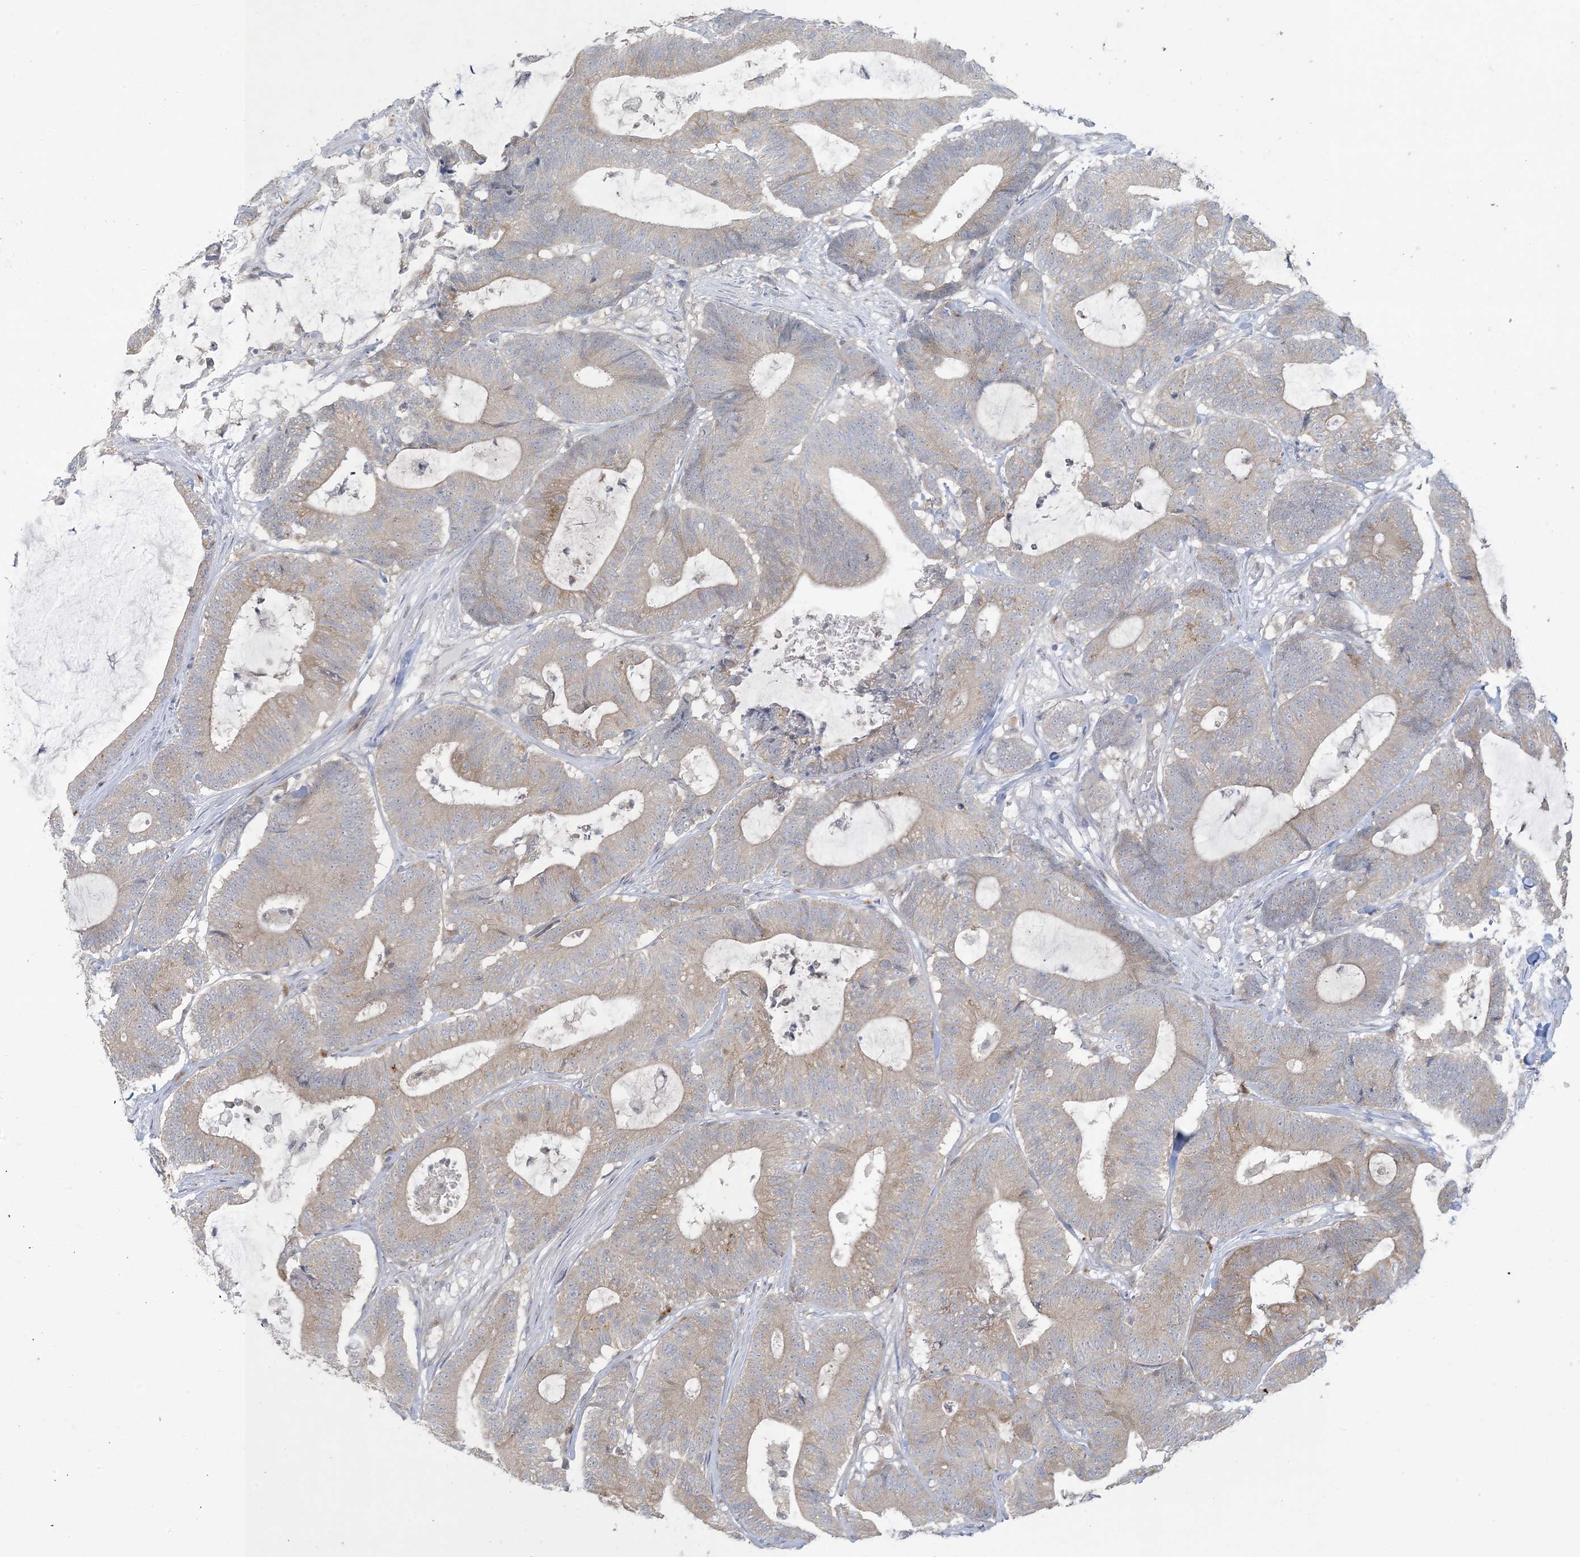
{"staining": {"intensity": "weak", "quantity": "<25%", "location": "cytoplasmic/membranous"}, "tissue": "colorectal cancer", "cell_type": "Tumor cells", "image_type": "cancer", "snomed": [{"axis": "morphology", "description": "Adenocarcinoma, NOS"}, {"axis": "topography", "description": "Colon"}], "caption": "This photomicrograph is of colorectal adenocarcinoma stained with IHC to label a protein in brown with the nuclei are counter-stained blue. There is no staining in tumor cells.", "gene": "KIF3A", "patient": {"sex": "female", "age": 84}}